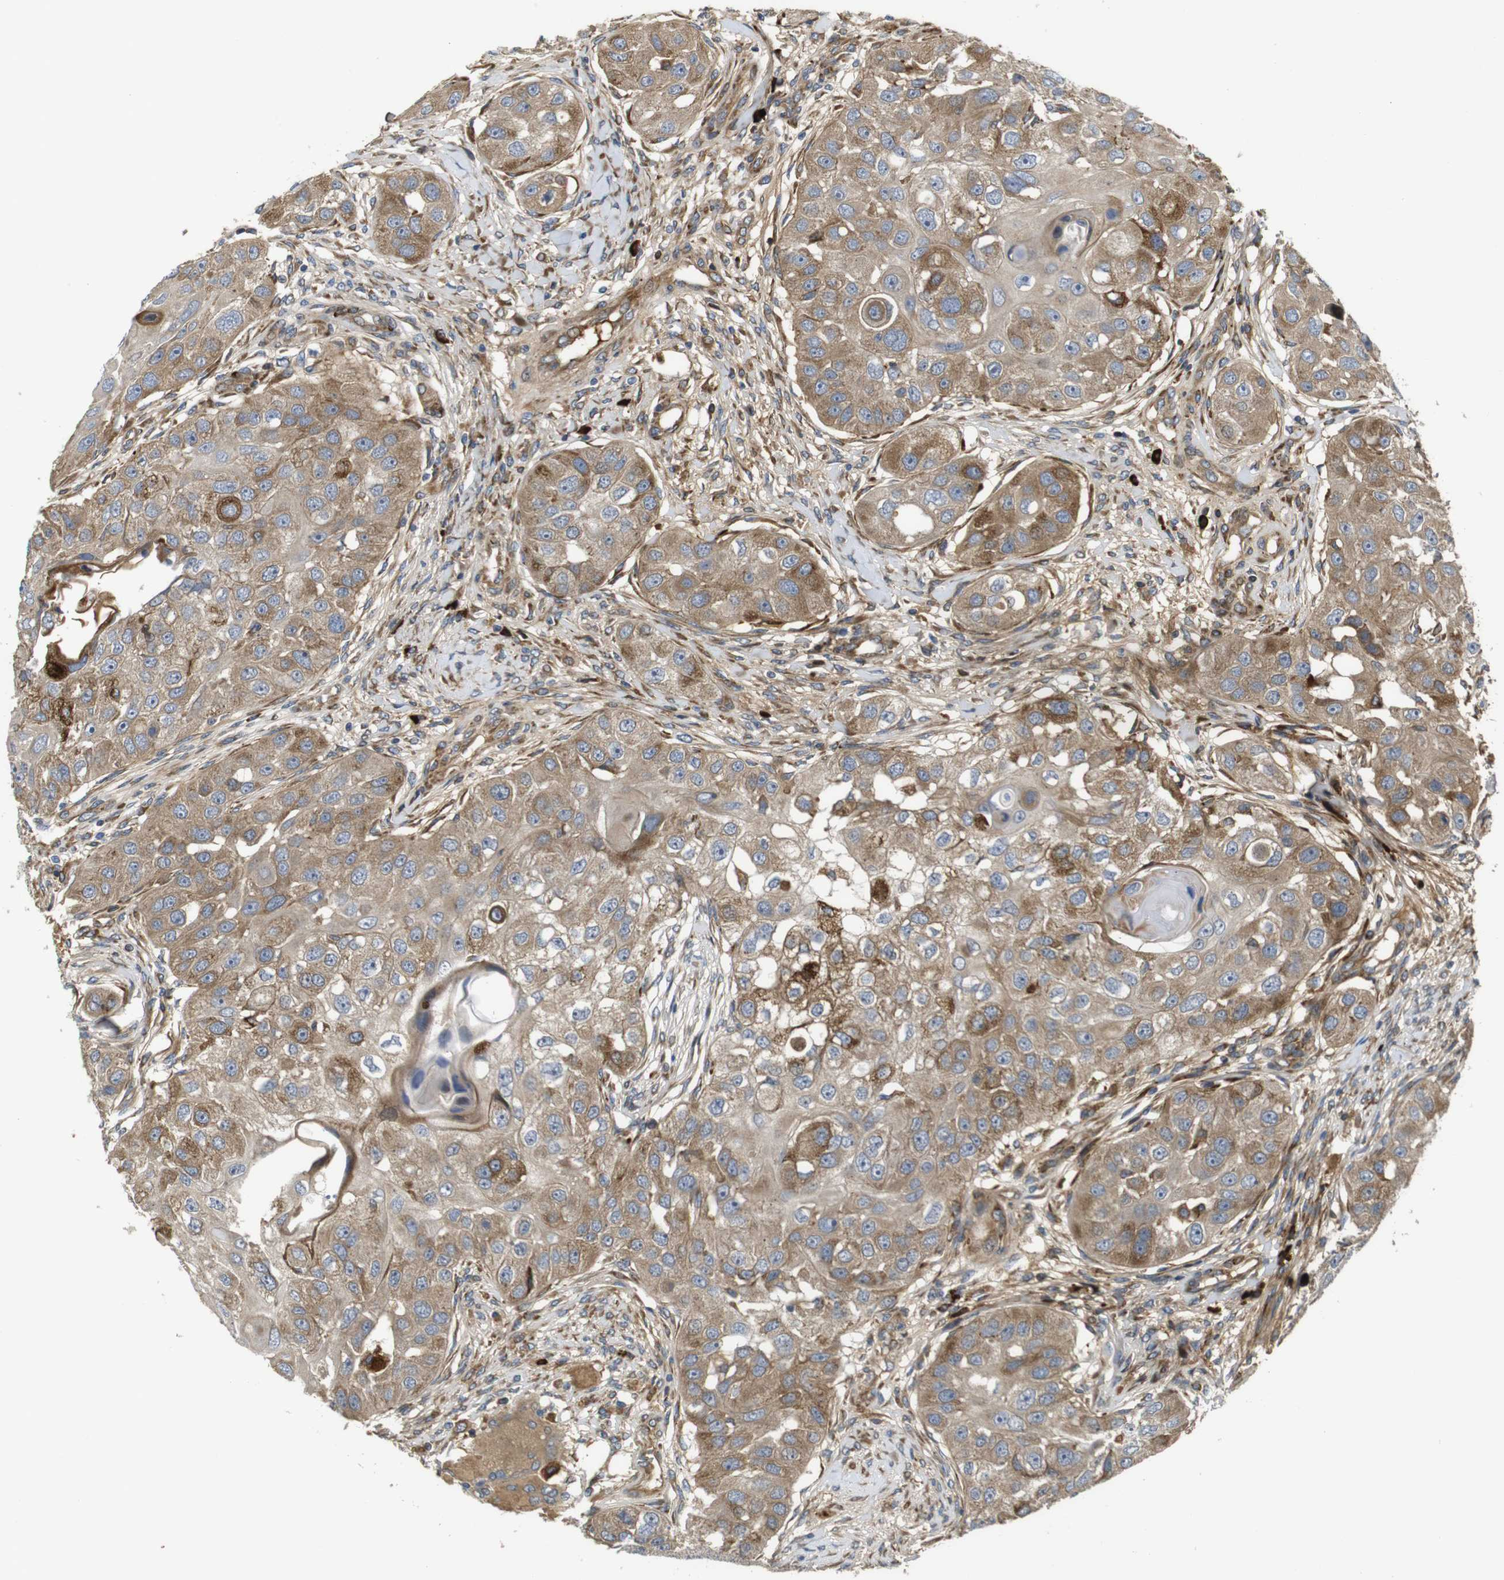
{"staining": {"intensity": "moderate", "quantity": ">75%", "location": "cytoplasmic/membranous"}, "tissue": "head and neck cancer", "cell_type": "Tumor cells", "image_type": "cancer", "snomed": [{"axis": "morphology", "description": "Normal tissue, NOS"}, {"axis": "morphology", "description": "Squamous cell carcinoma, NOS"}, {"axis": "topography", "description": "Skeletal muscle"}, {"axis": "topography", "description": "Head-Neck"}], "caption": "This histopathology image reveals head and neck cancer (squamous cell carcinoma) stained with immunohistochemistry to label a protein in brown. The cytoplasmic/membranous of tumor cells show moderate positivity for the protein. Nuclei are counter-stained blue.", "gene": "UBE2G2", "patient": {"sex": "male", "age": 51}}